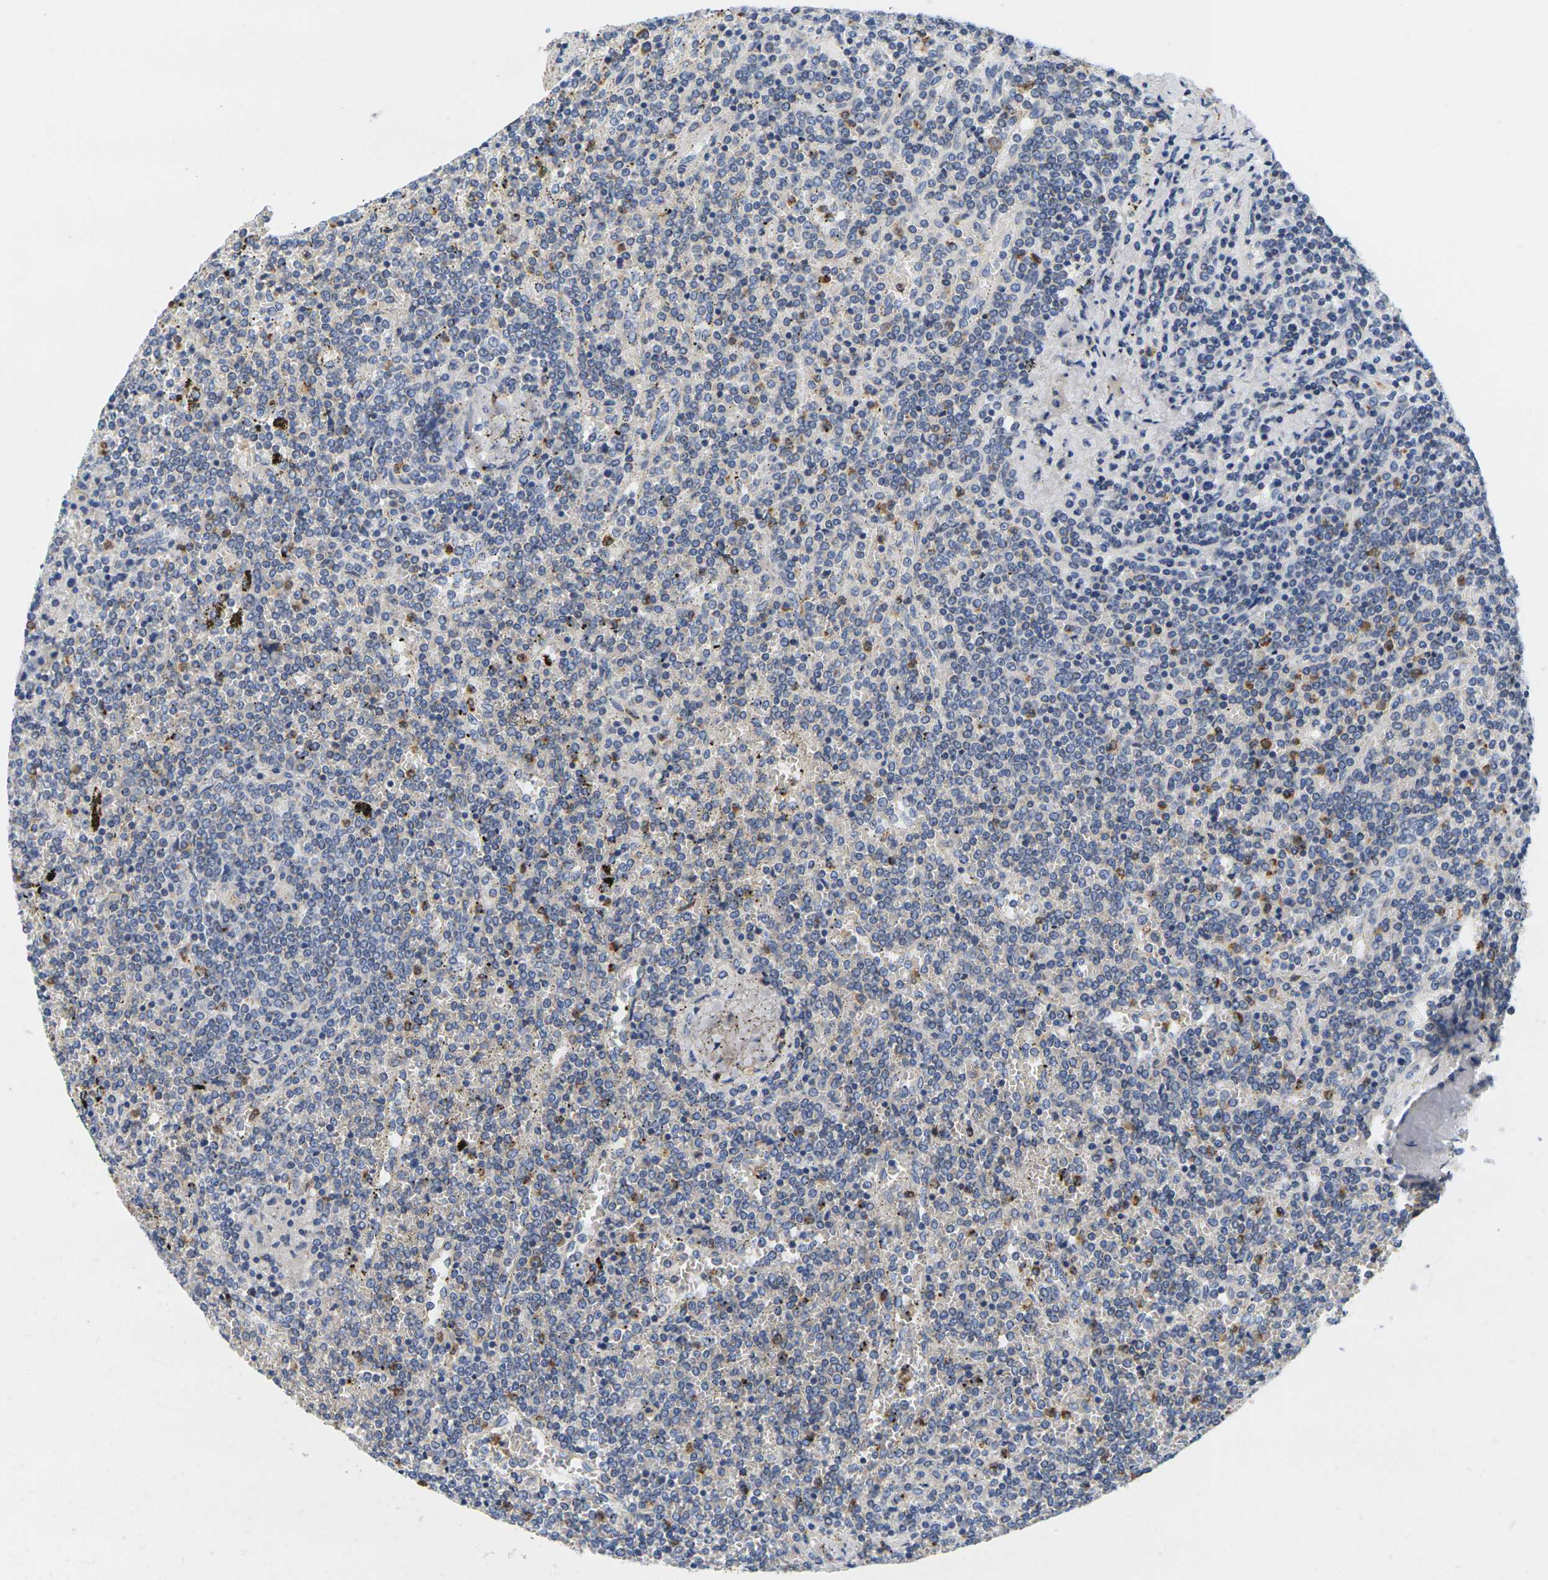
{"staining": {"intensity": "negative", "quantity": "none", "location": "none"}, "tissue": "lymphoma", "cell_type": "Tumor cells", "image_type": "cancer", "snomed": [{"axis": "morphology", "description": "Malignant lymphoma, non-Hodgkin's type, Low grade"}, {"axis": "topography", "description": "Spleen"}], "caption": "IHC micrograph of lymphoma stained for a protein (brown), which displays no expression in tumor cells.", "gene": "KLK5", "patient": {"sex": "female", "age": 19}}